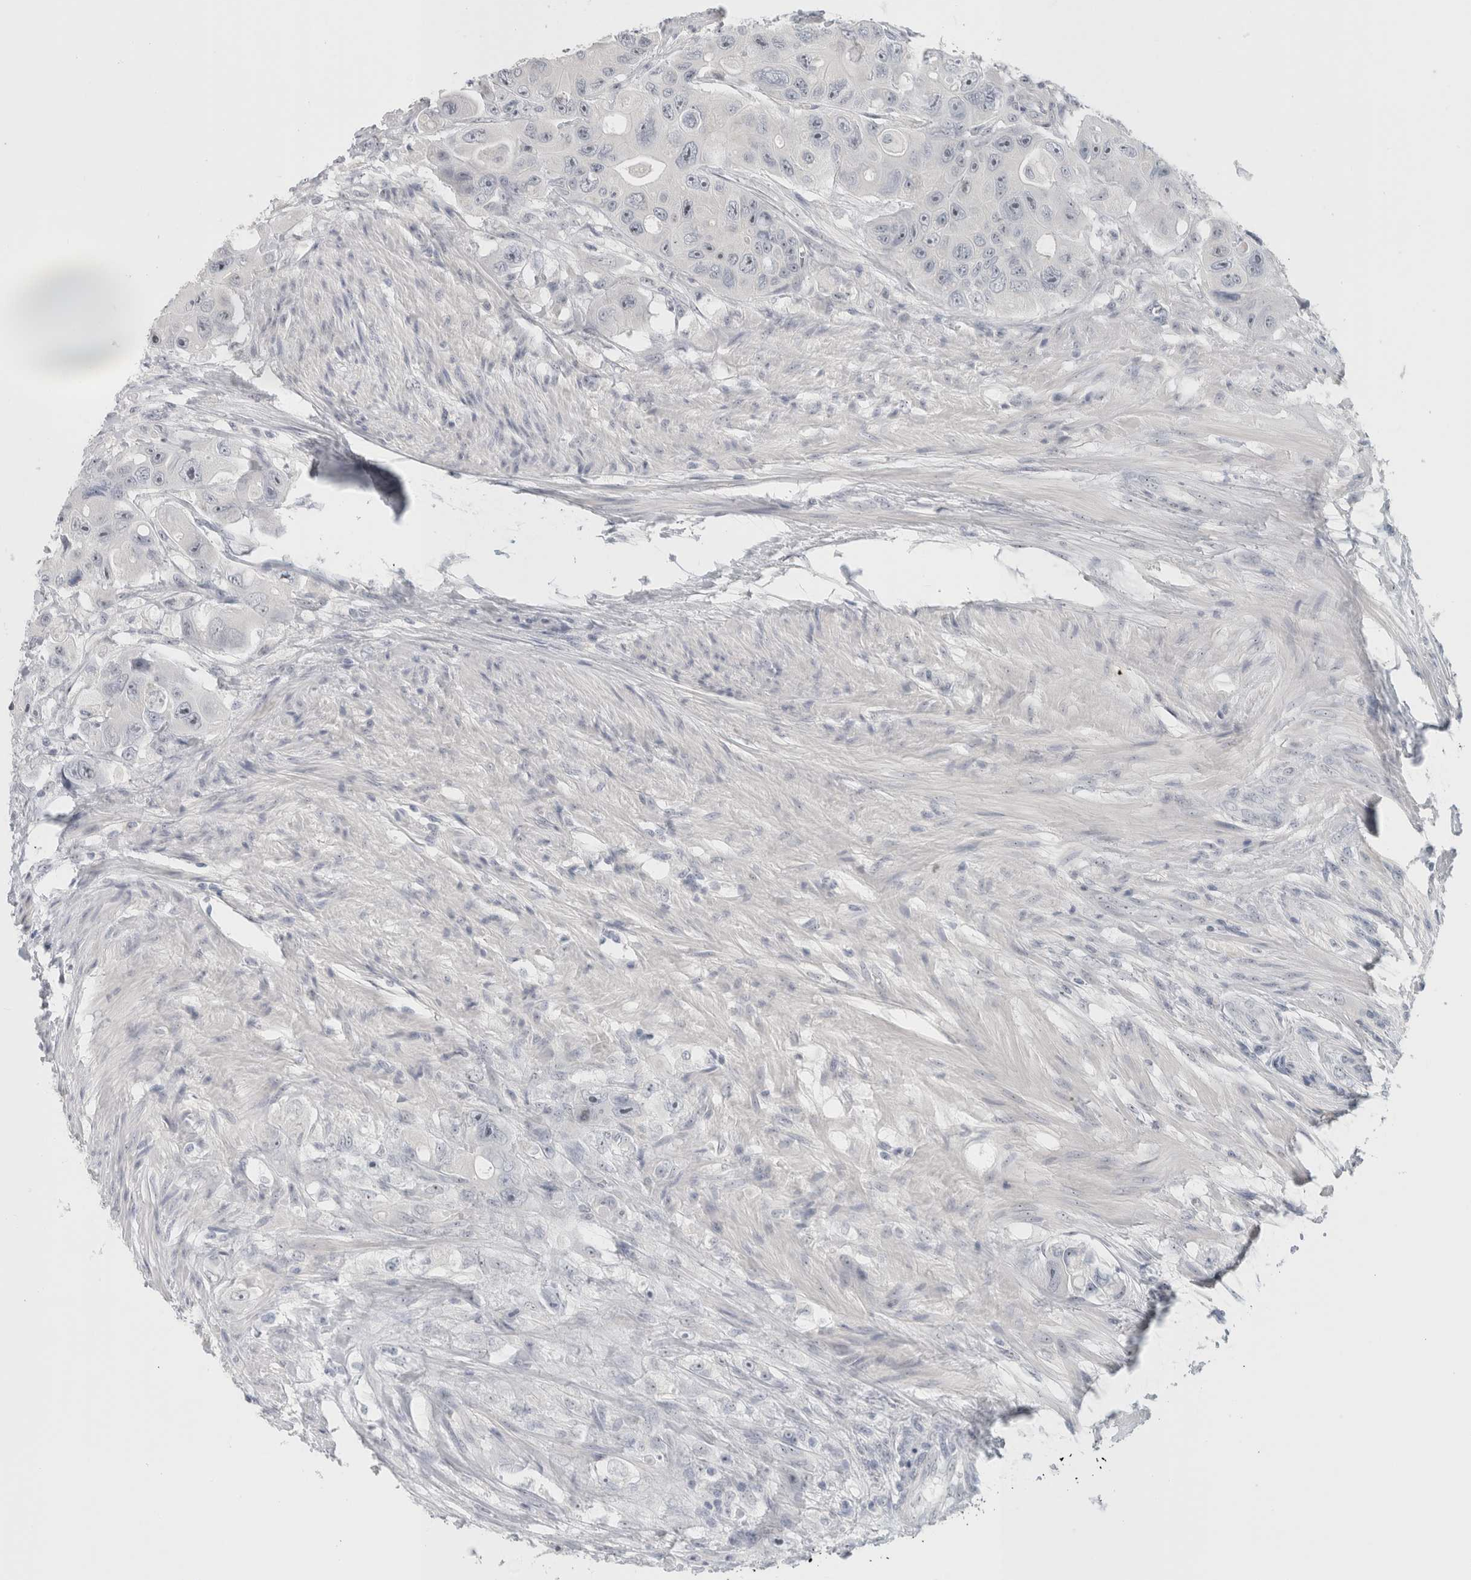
{"staining": {"intensity": "negative", "quantity": "none", "location": "none"}, "tissue": "colorectal cancer", "cell_type": "Tumor cells", "image_type": "cancer", "snomed": [{"axis": "morphology", "description": "Adenocarcinoma, NOS"}, {"axis": "topography", "description": "Colon"}], "caption": "DAB immunohistochemical staining of colorectal cancer reveals no significant staining in tumor cells.", "gene": "FMR1NB", "patient": {"sex": "female", "age": 46}}